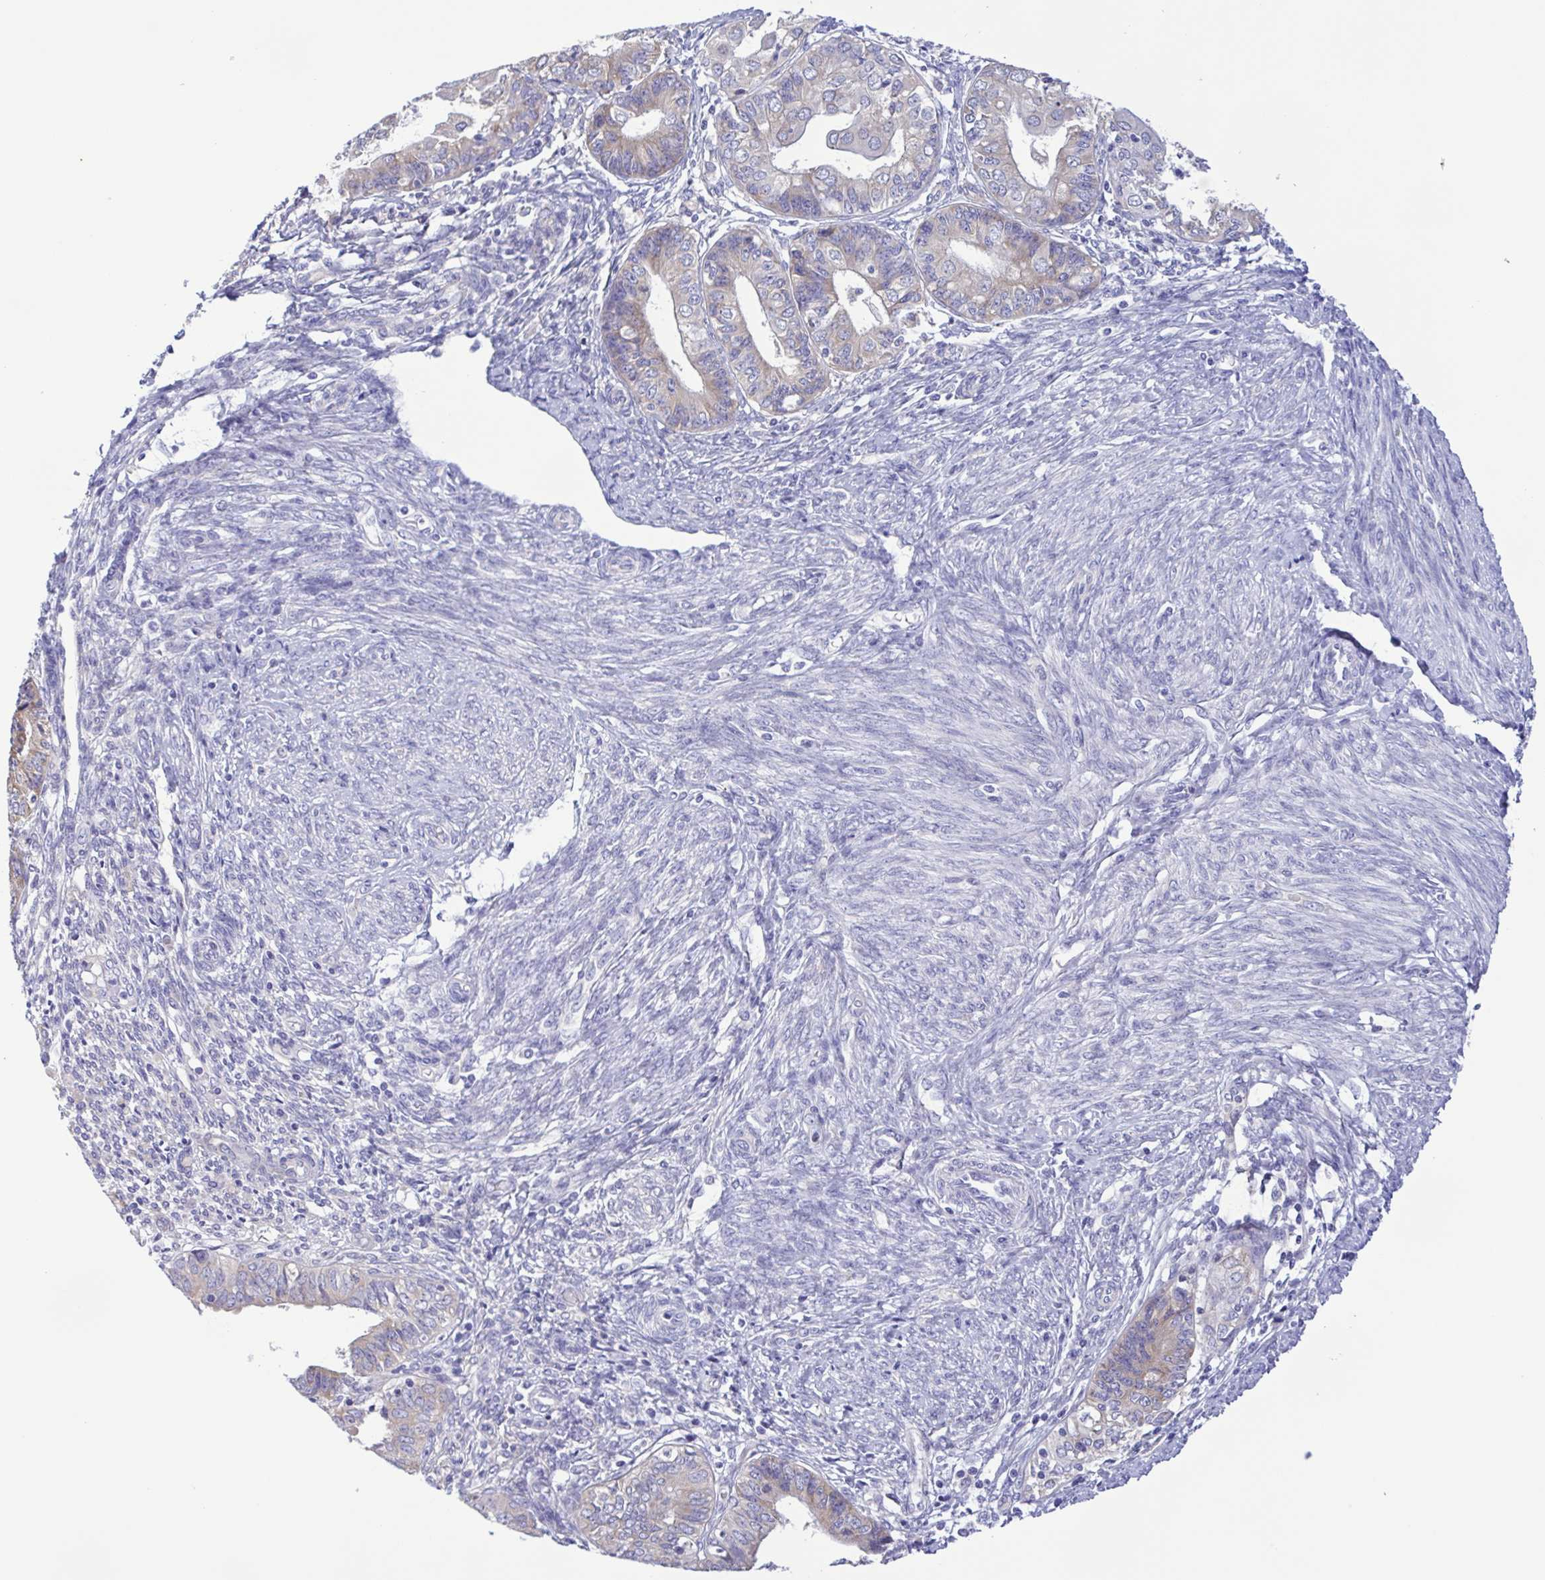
{"staining": {"intensity": "negative", "quantity": "none", "location": "none"}, "tissue": "endometrial cancer", "cell_type": "Tumor cells", "image_type": "cancer", "snomed": [{"axis": "morphology", "description": "Adenocarcinoma, NOS"}, {"axis": "topography", "description": "Endometrium"}], "caption": "An image of human endometrial cancer (adenocarcinoma) is negative for staining in tumor cells. The staining is performed using DAB (3,3'-diaminobenzidine) brown chromogen with nuclei counter-stained in using hematoxylin.", "gene": "TNNI3", "patient": {"sex": "female", "age": 68}}